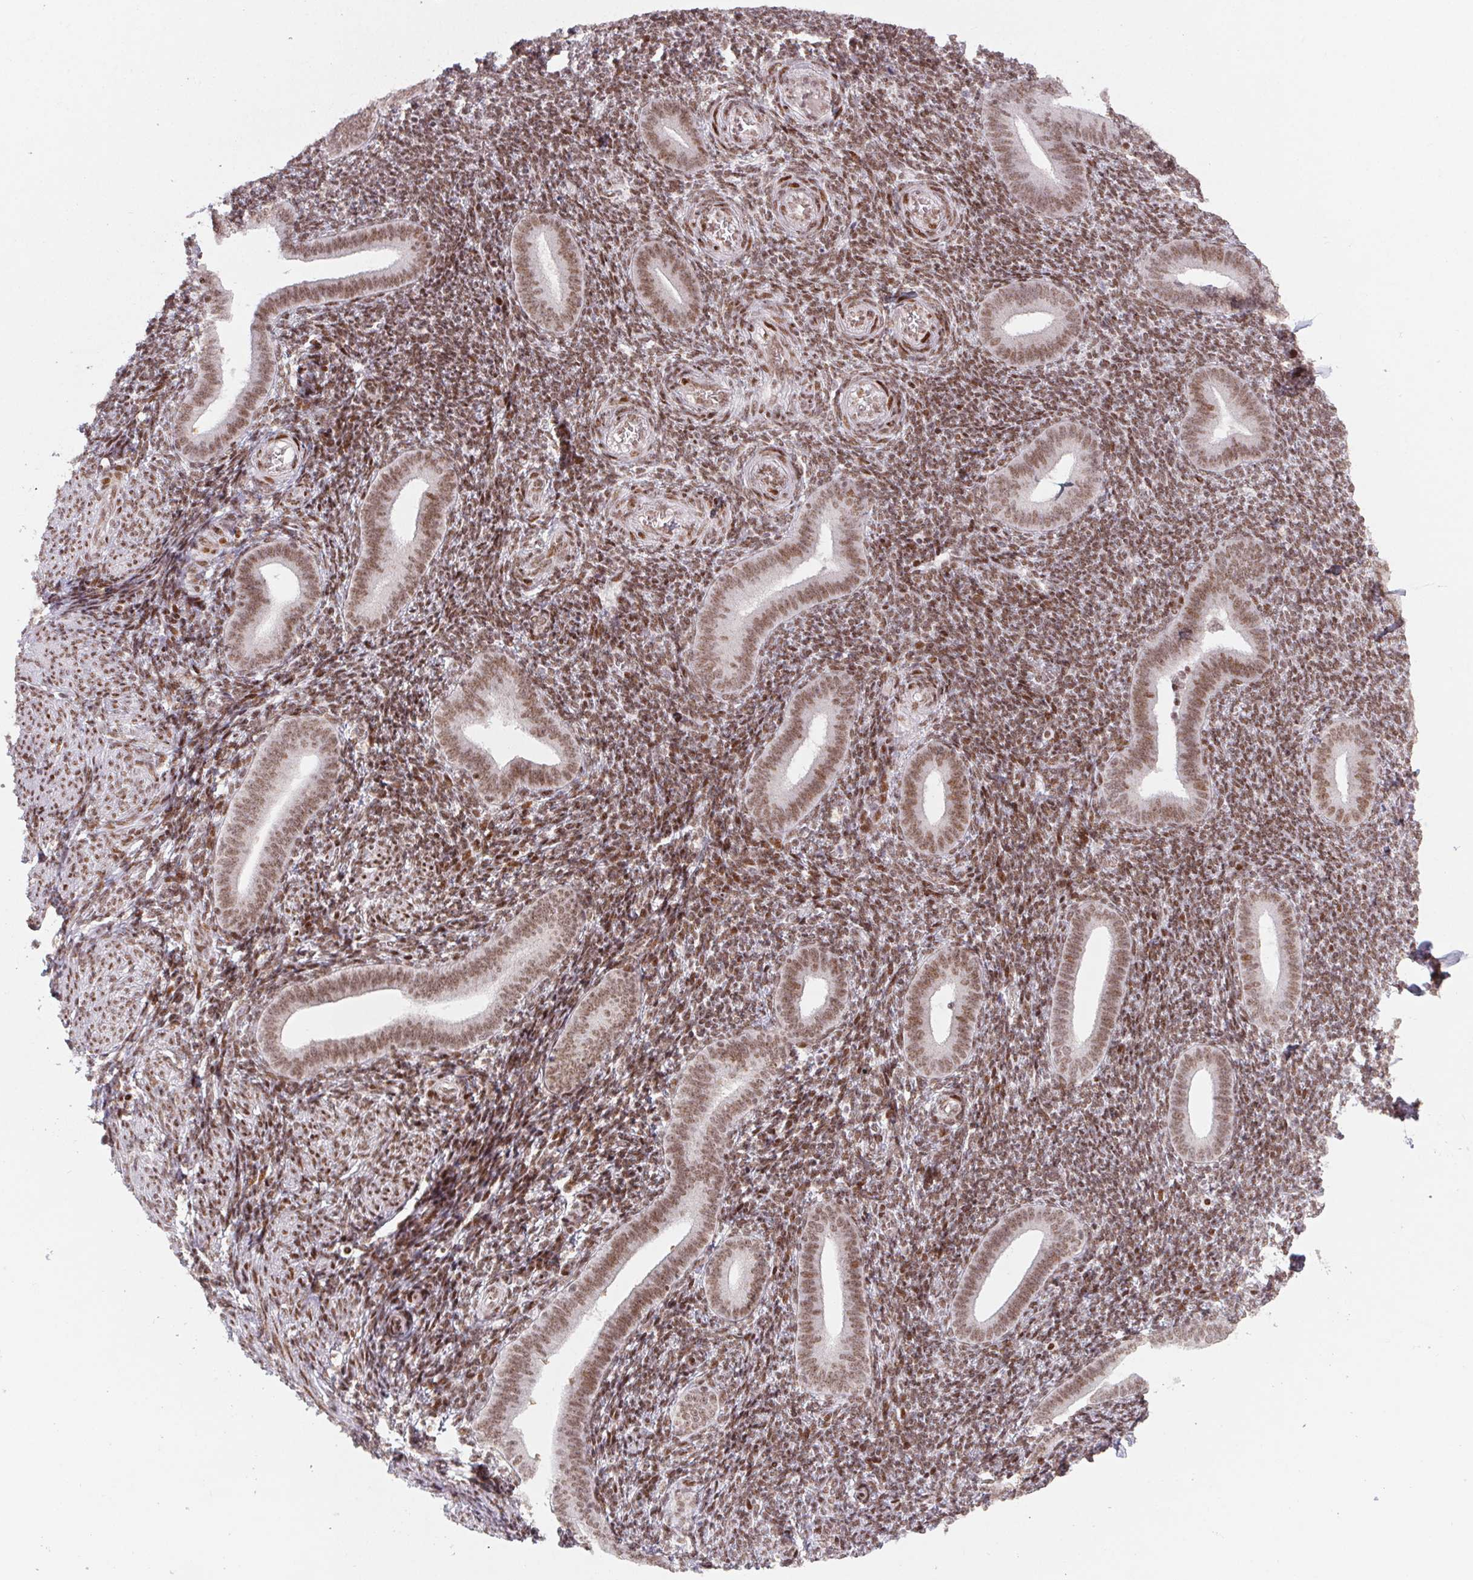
{"staining": {"intensity": "moderate", "quantity": ">75%", "location": "nuclear"}, "tissue": "endometrium", "cell_type": "Cells in endometrial stroma", "image_type": "normal", "snomed": [{"axis": "morphology", "description": "Normal tissue, NOS"}, {"axis": "topography", "description": "Endometrium"}], "caption": "Normal endometrium demonstrates moderate nuclear expression in approximately >75% of cells in endometrial stroma, visualized by immunohistochemistry.", "gene": "KMT2A", "patient": {"sex": "female", "age": 25}}